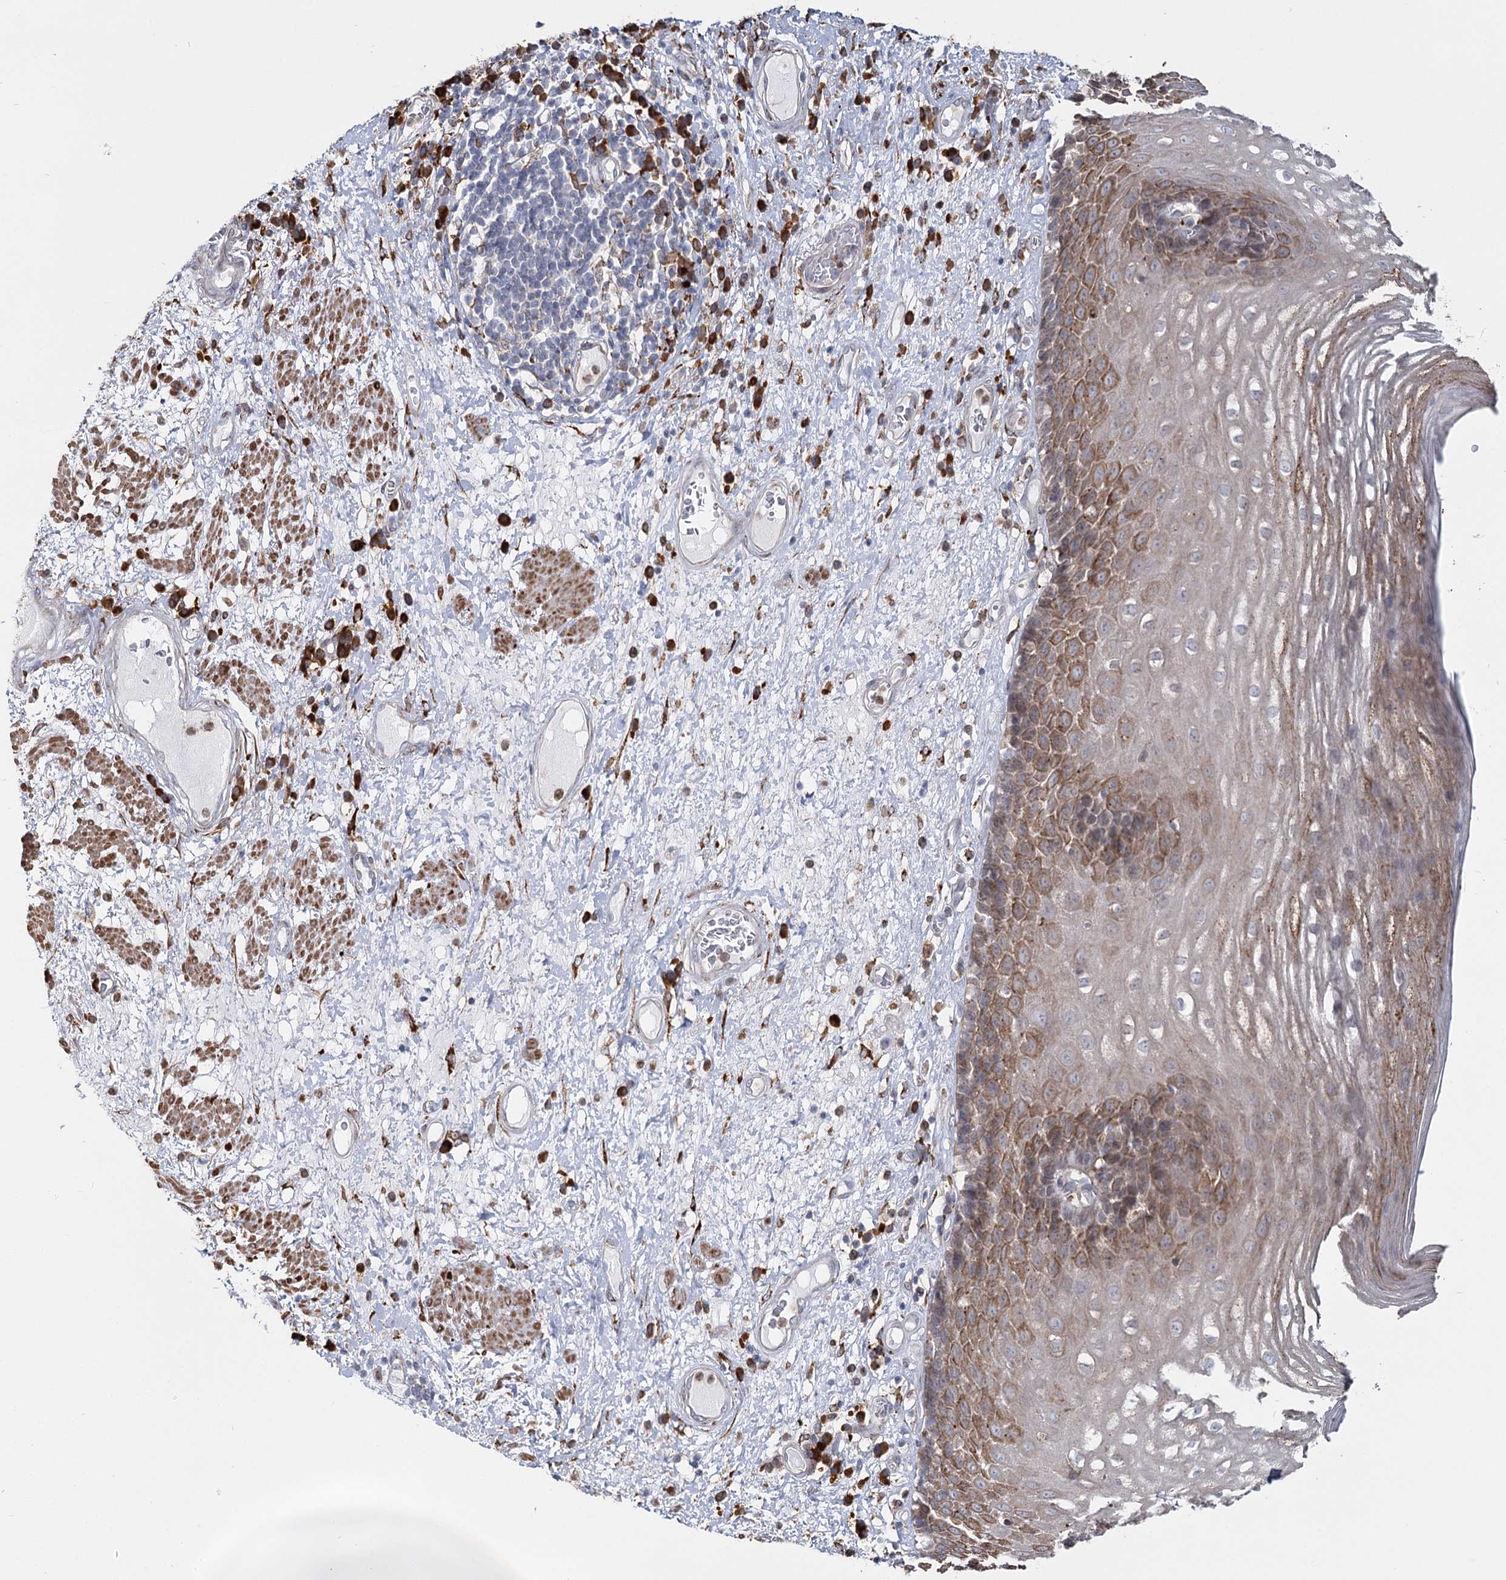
{"staining": {"intensity": "moderate", "quantity": "25%-75%", "location": "cytoplasmic/membranous"}, "tissue": "esophagus", "cell_type": "Squamous epithelial cells", "image_type": "normal", "snomed": [{"axis": "morphology", "description": "Normal tissue, NOS"}, {"axis": "morphology", "description": "Adenocarcinoma, NOS"}, {"axis": "topography", "description": "Esophagus"}], "caption": "Immunohistochemistry (IHC) micrograph of unremarkable human esophagus stained for a protein (brown), which shows medium levels of moderate cytoplasmic/membranous positivity in approximately 25%-75% of squamous epithelial cells.", "gene": "ZCCHC9", "patient": {"sex": "male", "age": 62}}